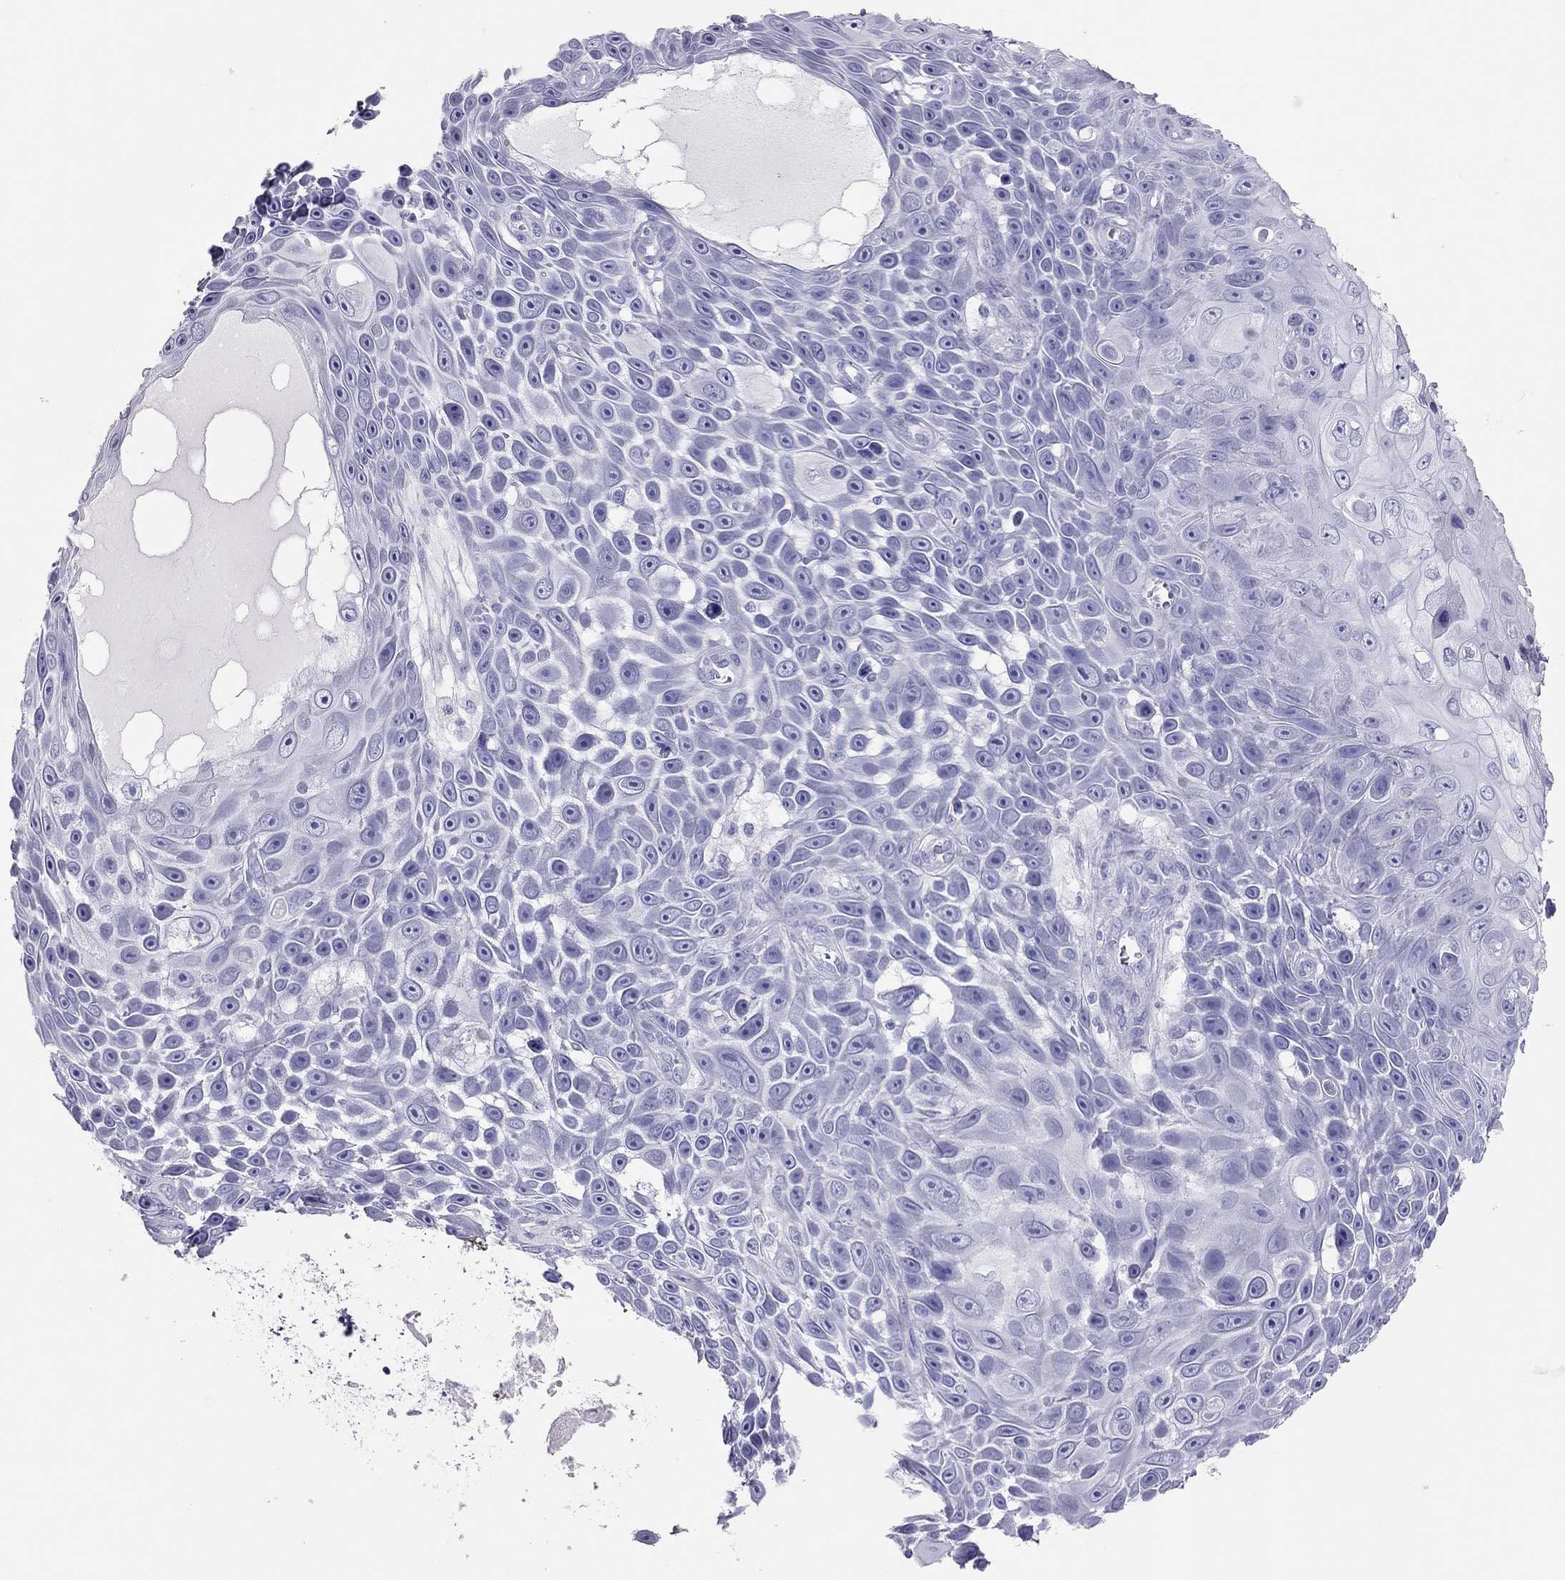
{"staining": {"intensity": "negative", "quantity": "none", "location": "none"}, "tissue": "skin cancer", "cell_type": "Tumor cells", "image_type": "cancer", "snomed": [{"axis": "morphology", "description": "Squamous cell carcinoma, NOS"}, {"axis": "topography", "description": "Skin"}], "caption": "Immunohistochemistry of skin cancer exhibits no expression in tumor cells.", "gene": "TSHB", "patient": {"sex": "male", "age": 82}}